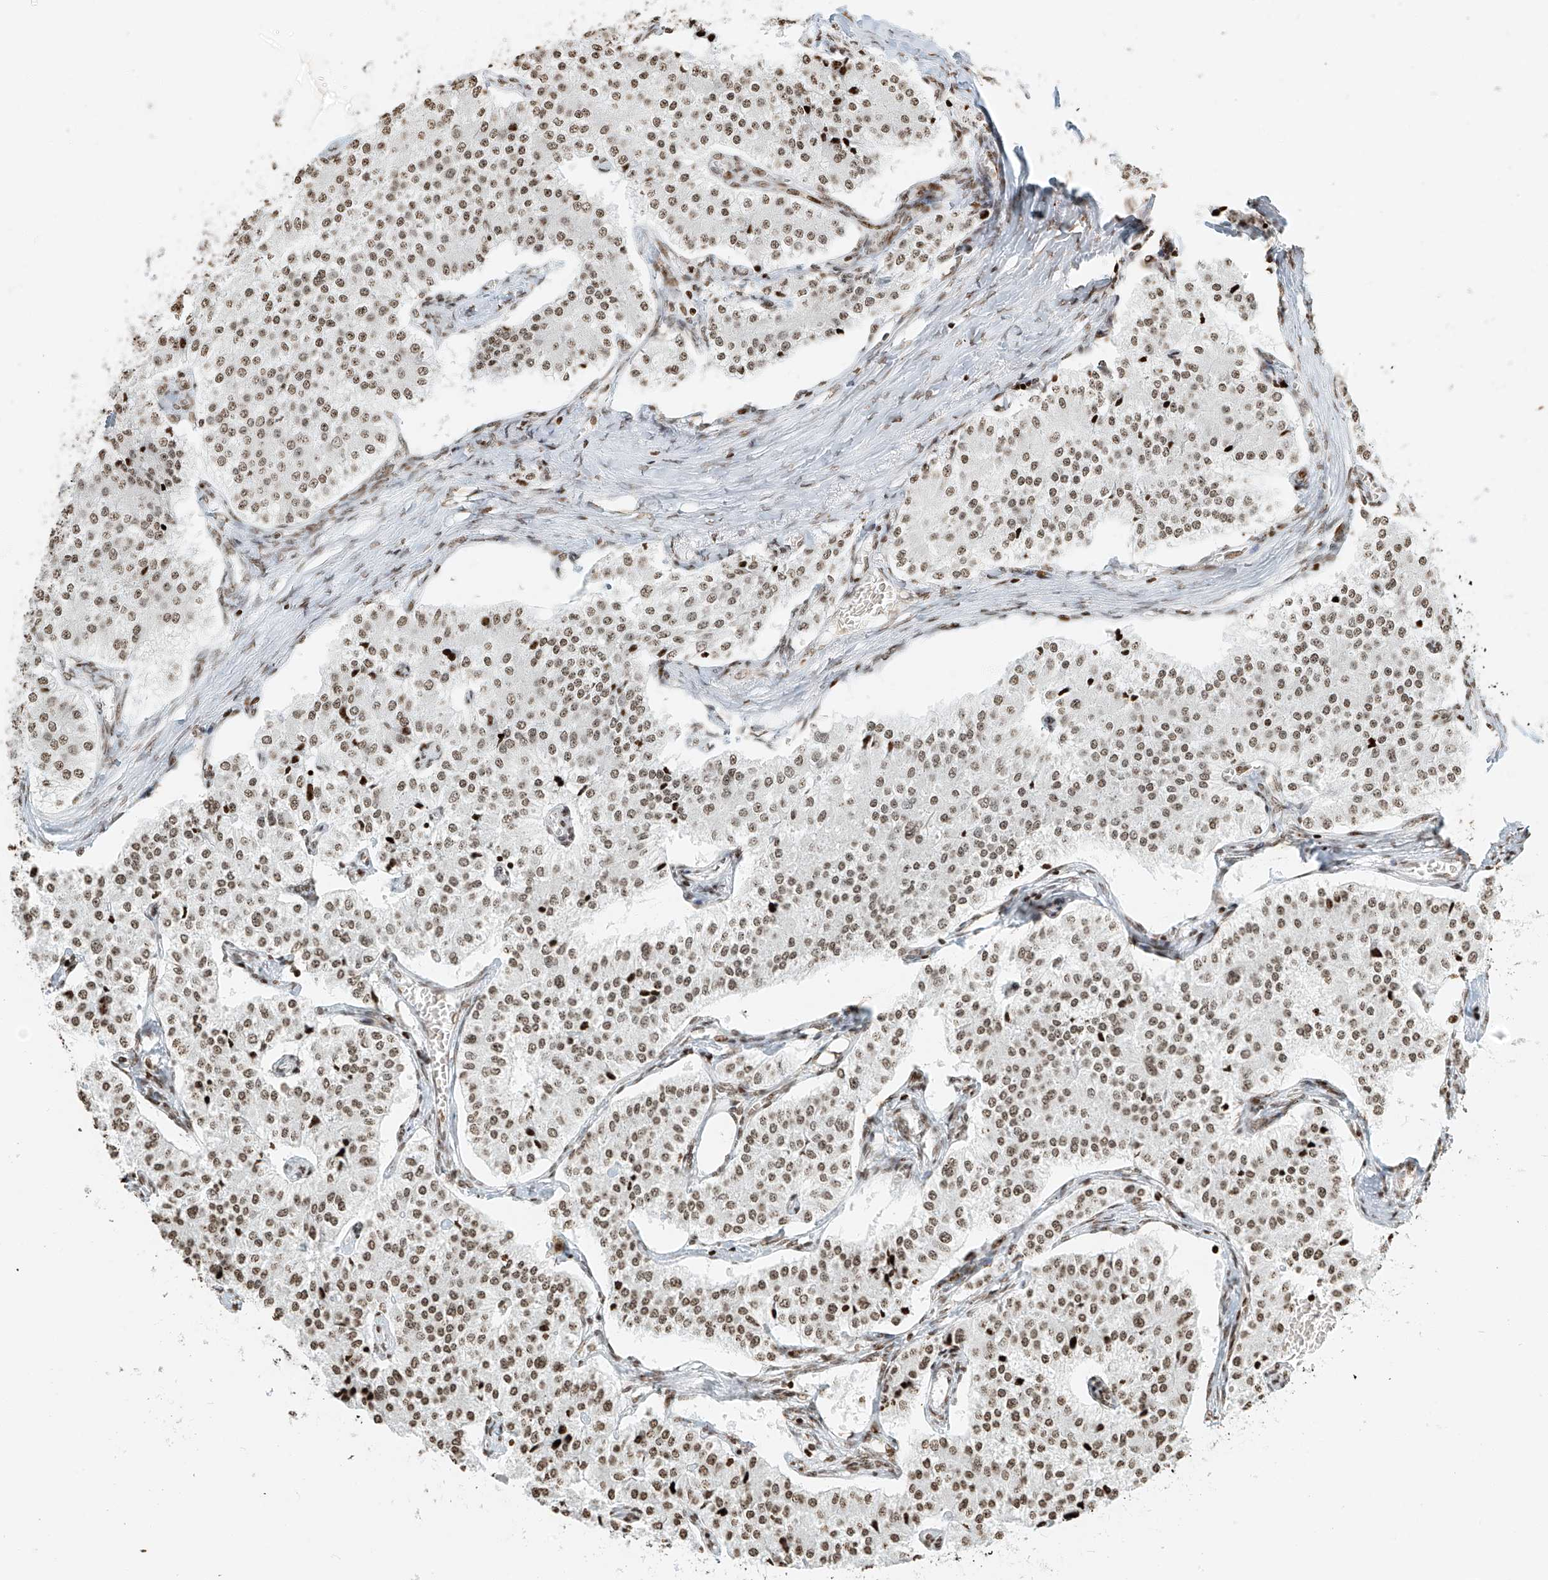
{"staining": {"intensity": "moderate", "quantity": ">75%", "location": "nuclear"}, "tissue": "carcinoid", "cell_type": "Tumor cells", "image_type": "cancer", "snomed": [{"axis": "morphology", "description": "Carcinoid, malignant, NOS"}, {"axis": "topography", "description": "Colon"}], "caption": "Carcinoid stained for a protein demonstrates moderate nuclear positivity in tumor cells. (DAB (3,3'-diaminobenzidine) IHC with brightfield microscopy, high magnification).", "gene": "C17orf58", "patient": {"sex": "female", "age": 52}}